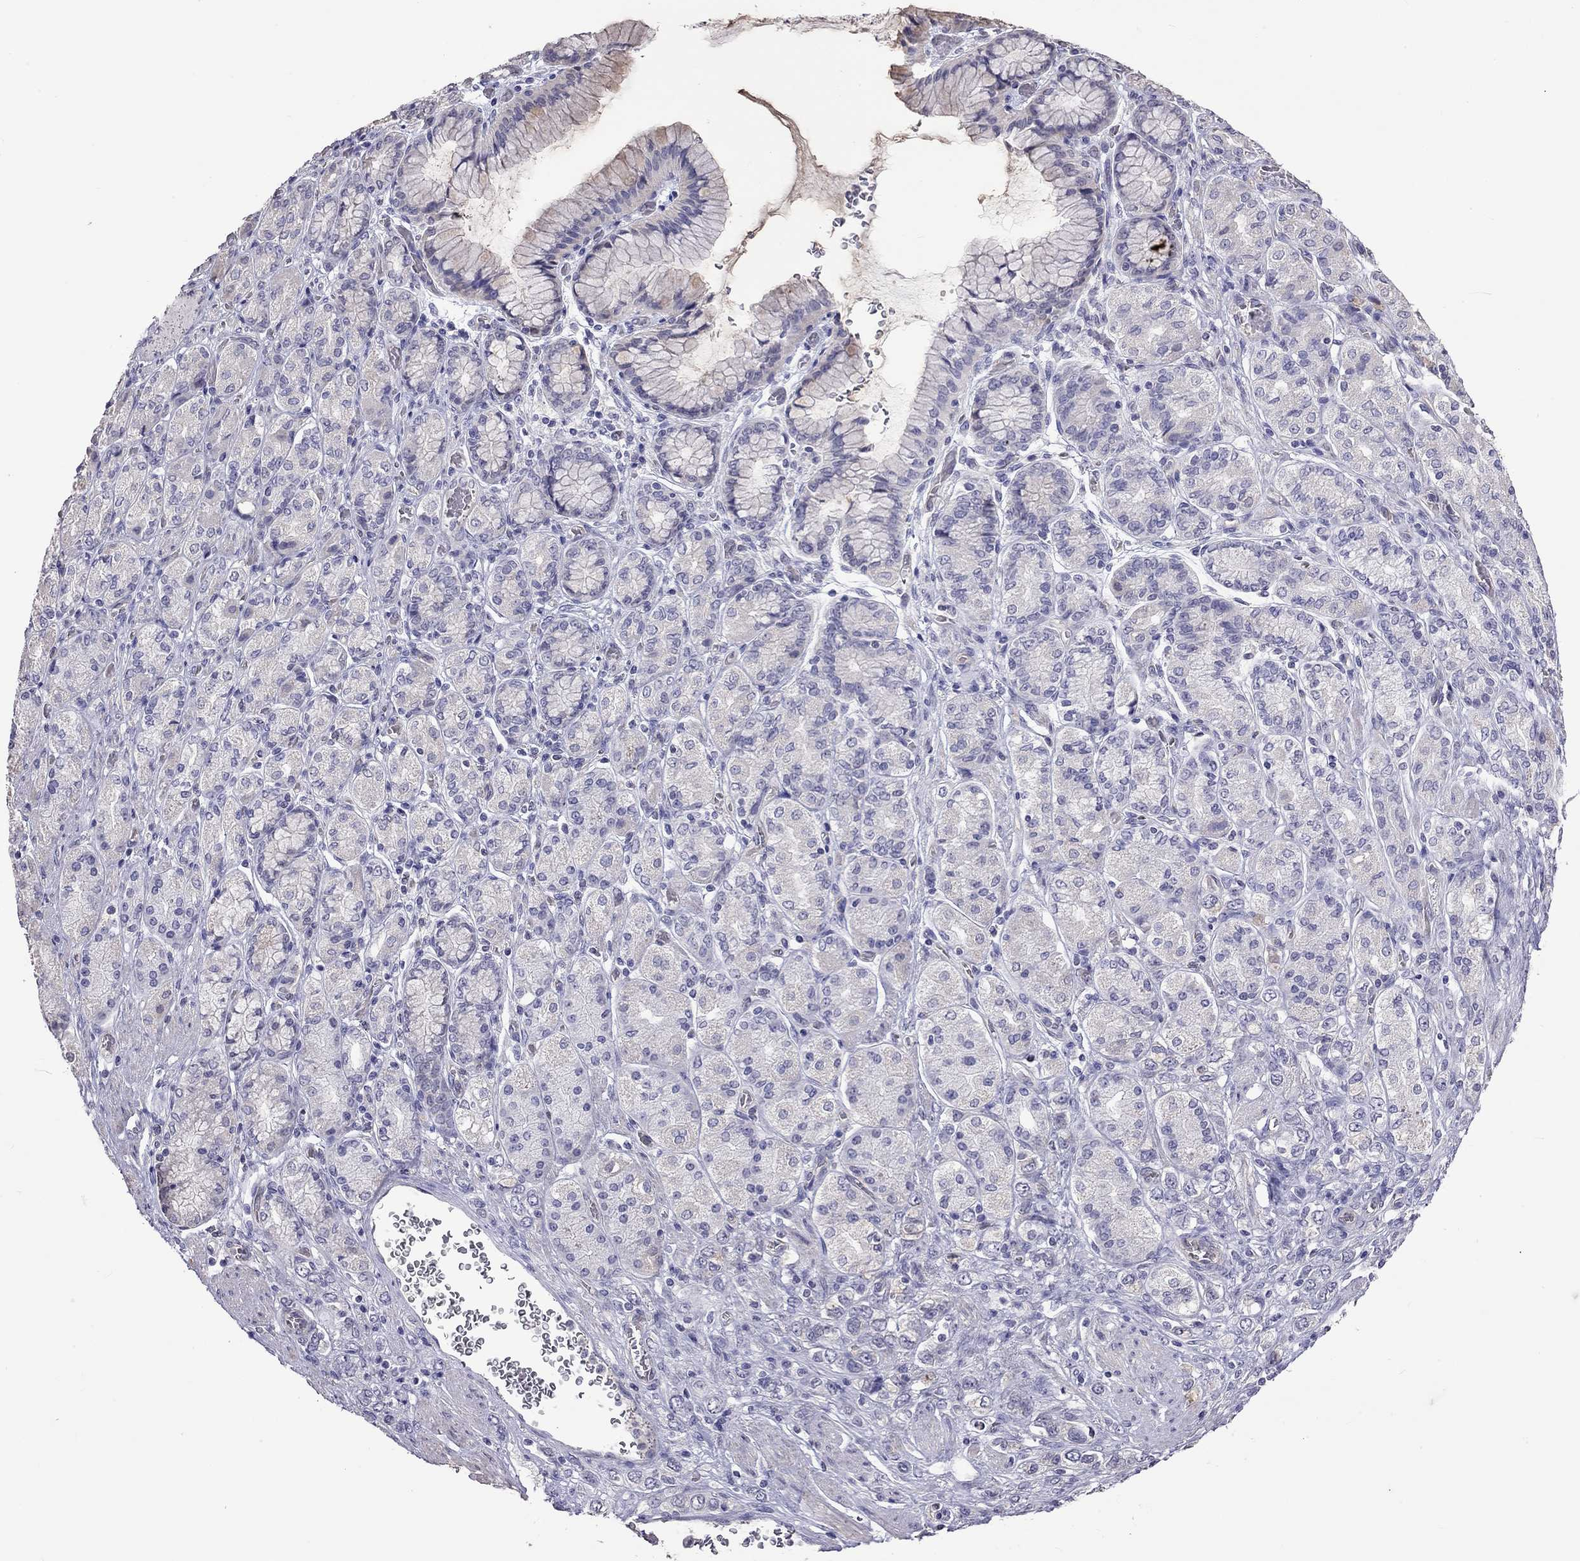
{"staining": {"intensity": "negative", "quantity": "none", "location": "none"}, "tissue": "stomach cancer", "cell_type": "Tumor cells", "image_type": "cancer", "snomed": [{"axis": "morphology", "description": "Normal tissue, NOS"}, {"axis": "morphology", "description": "Adenocarcinoma, NOS"}, {"axis": "morphology", "description": "Adenocarcinoma, High grade"}, {"axis": "topography", "description": "Stomach, upper"}, {"axis": "topography", "description": "Stomach"}], "caption": "High magnification brightfield microscopy of stomach adenocarcinoma stained with DAB (brown) and counterstained with hematoxylin (blue): tumor cells show no significant expression.", "gene": "FEZ1", "patient": {"sex": "female", "age": 65}}